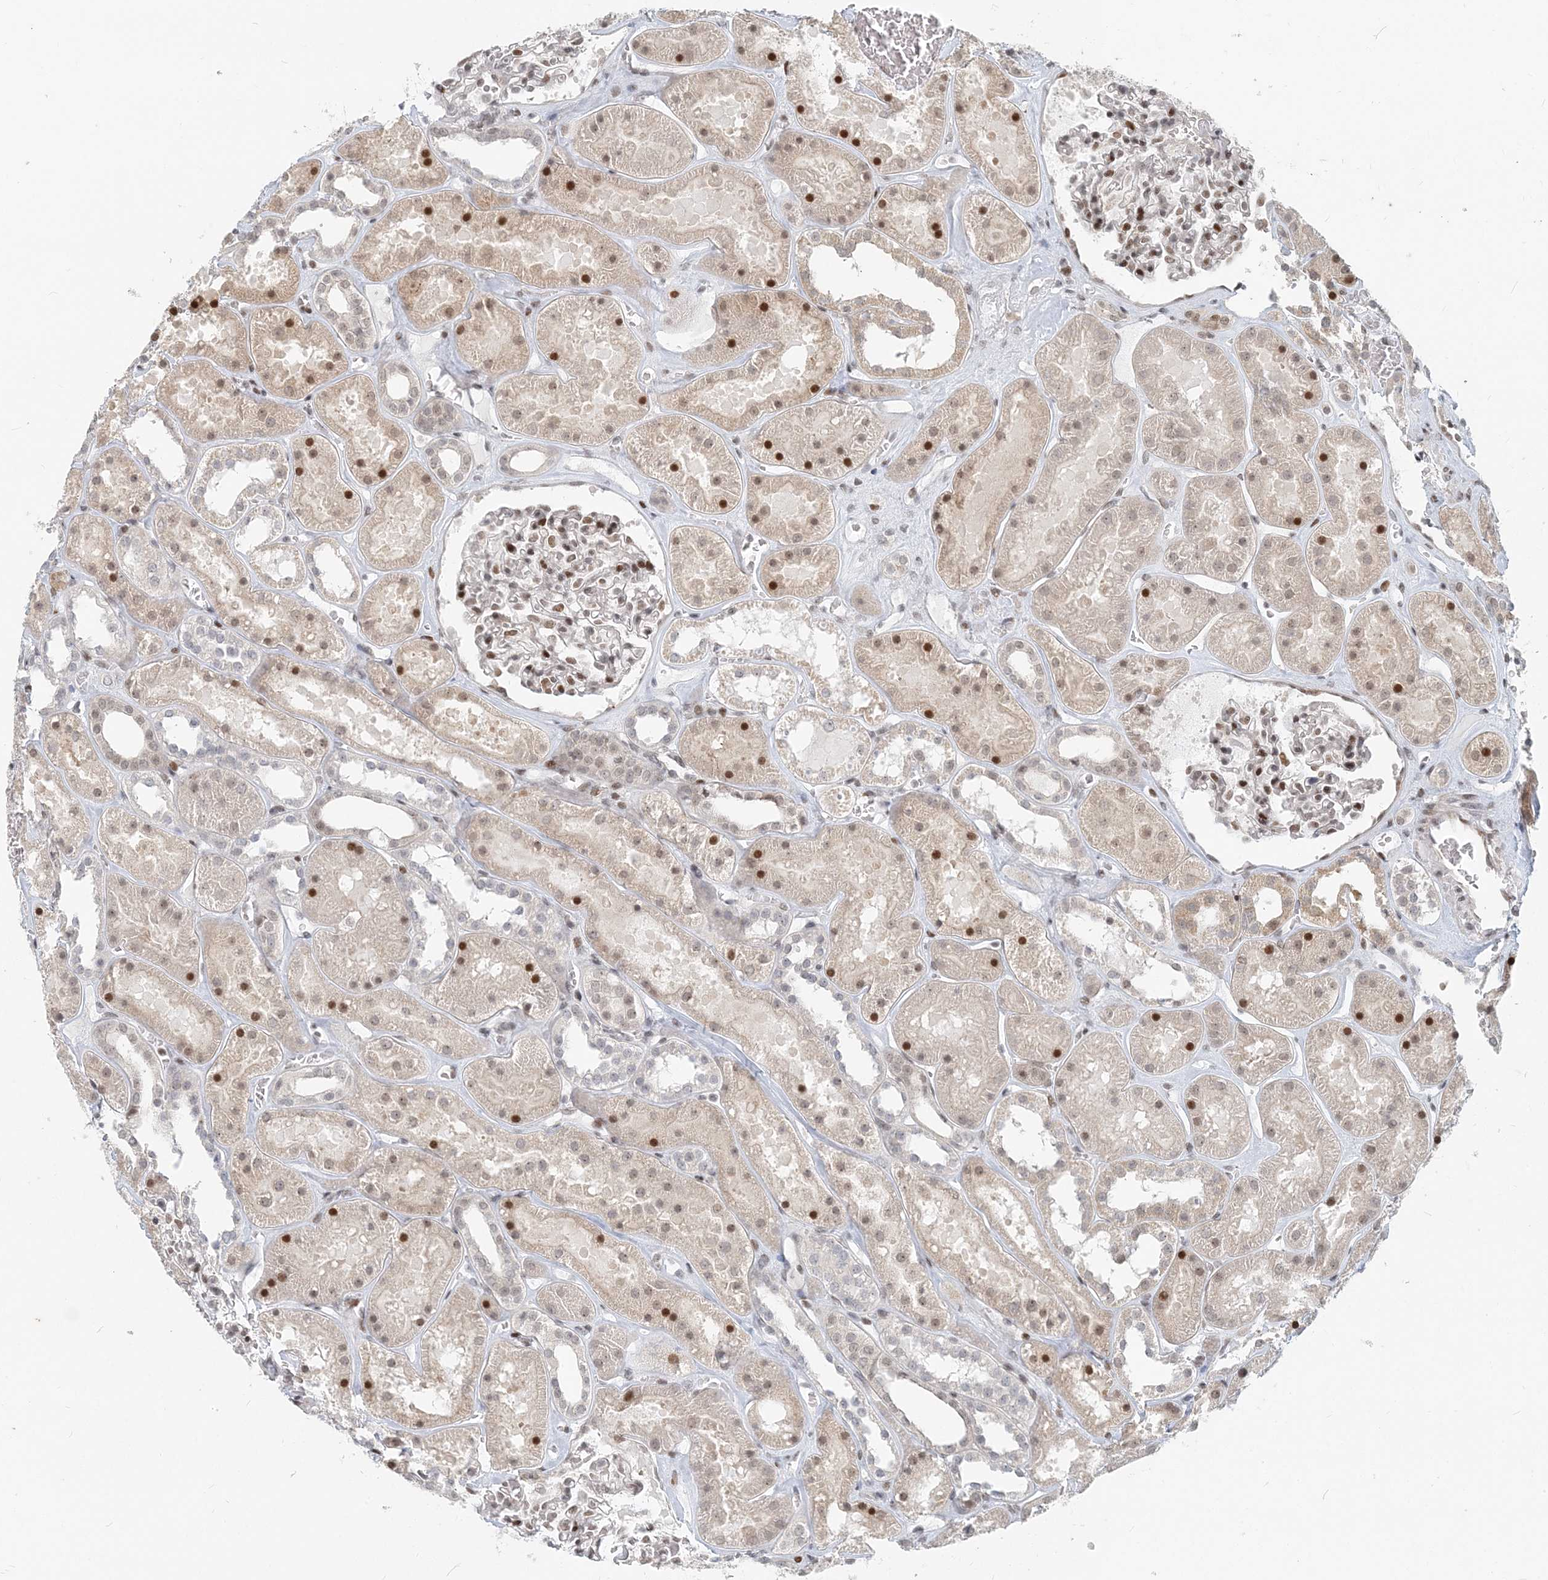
{"staining": {"intensity": "moderate", "quantity": "25%-75%", "location": "nuclear"}, "tissue": "kidney", "cell_type": "Cells in glomeruli", "image_type": "normal", "snomed": [{"axis": "morphology", "description": "Normal tissue, NOS"}, {"axis": "topography", "description": "Kidney"}], "caption": "Immunohistochemical staining of unremarkable human kidney demonstrates medium levels of moderate nuclear staining in about 25%-75% of cells in glomeruli. Using DAB (3,3'-diaminobenzidine) (brown) and hematoxylin (blue) stains, captured at high magnification using brightfield microscopy.", "gene": "BAZ1B", "patient": {"sex": "female", "age": 41}}